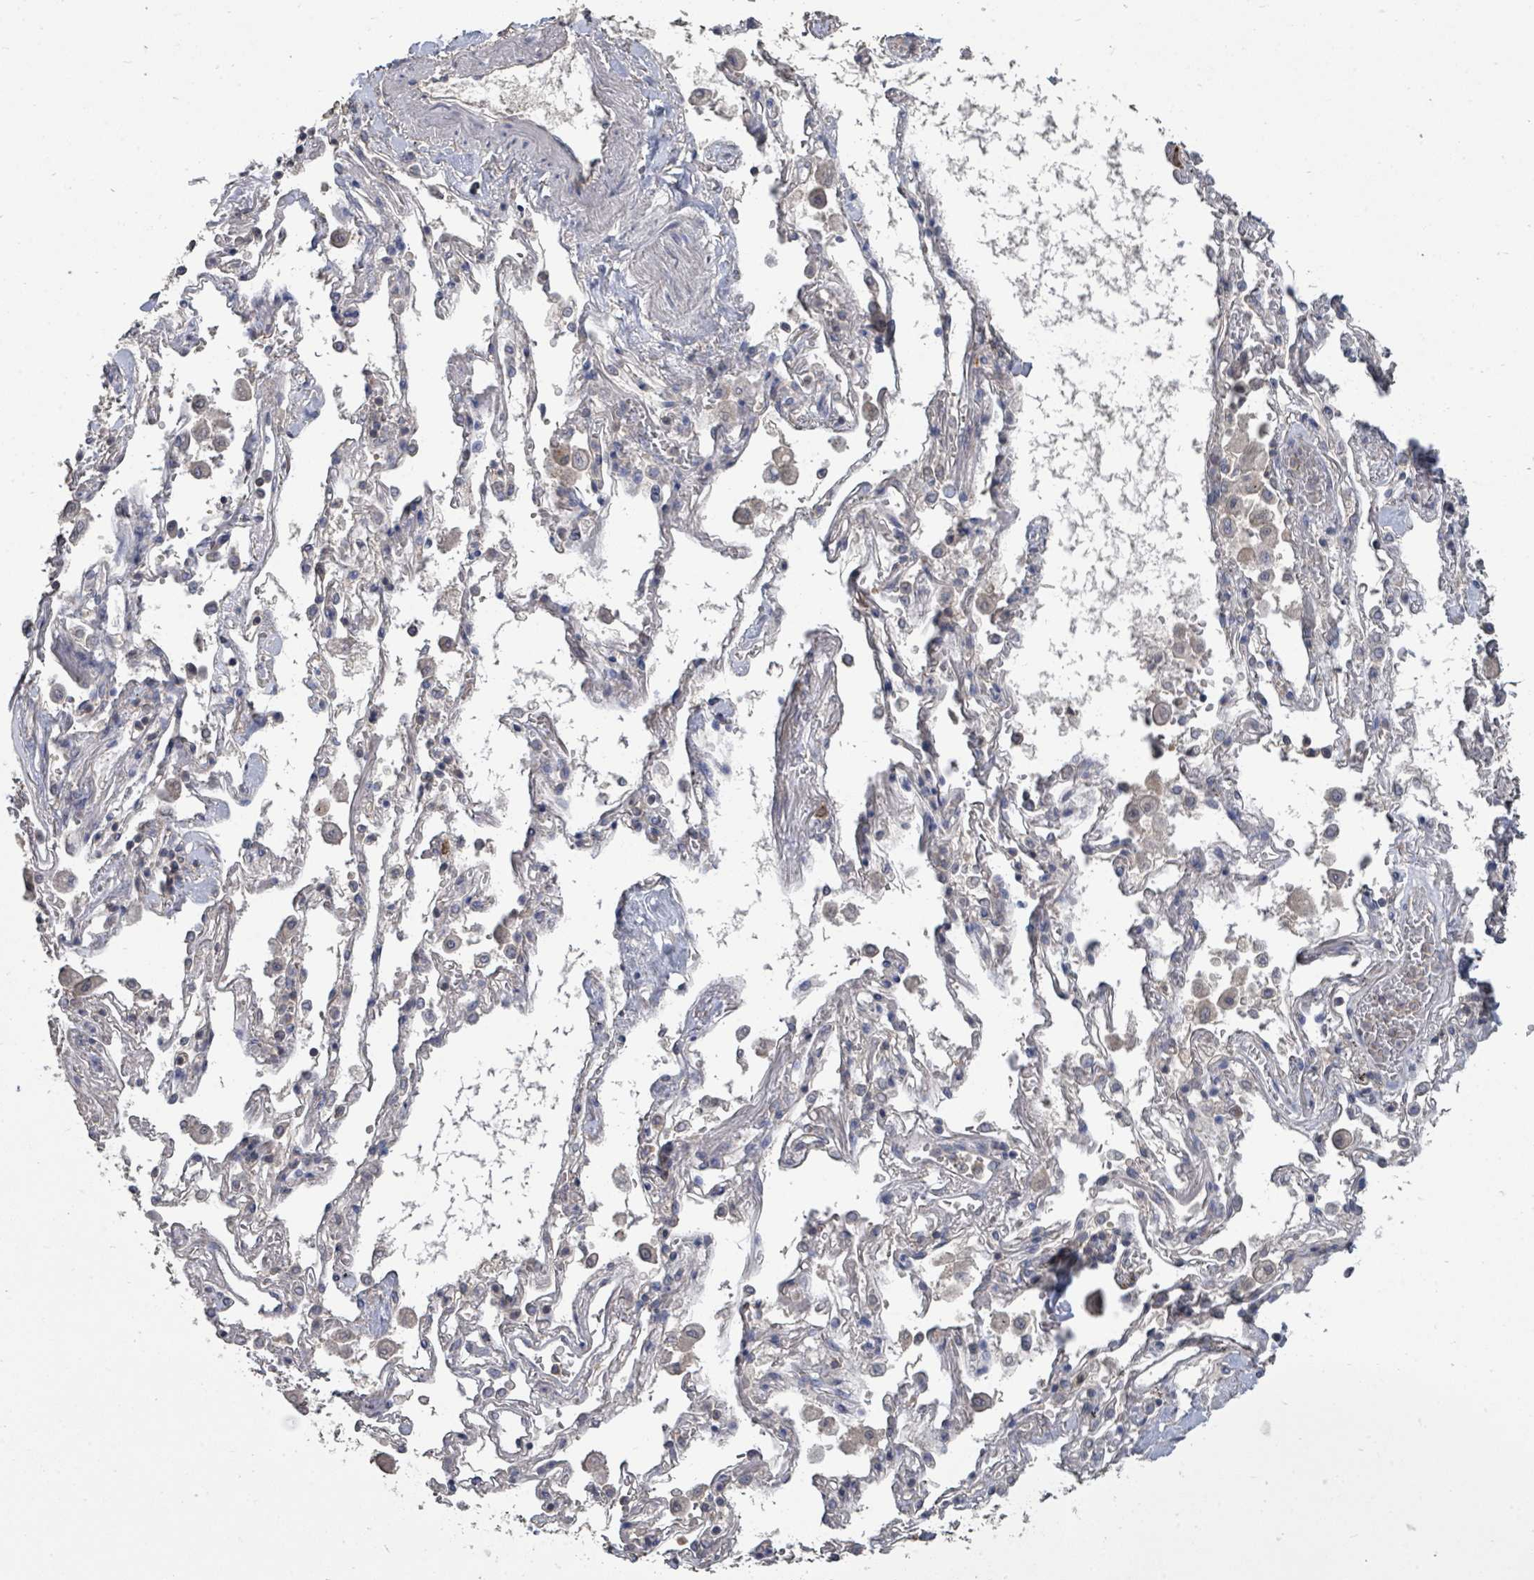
{"staining": {"intensity": "negative", "quantity": "none", "location": "none"}, "tissue": "adipose tissue", "cell_type": "Adipocytes", "image_type": "normal", "snomed": [{"axis": "morphology", "description": "Normal tissue, NOS"}, {"axis": "topography", "description": "Cartilage tissue"}], "caption": "This is an immunohistochemistry (IHC) image of normal adipose tissue. There is no positivity in adipocytes.", "gene": "SLC9A7", "patient": {"sex": "male", "age": 73}}